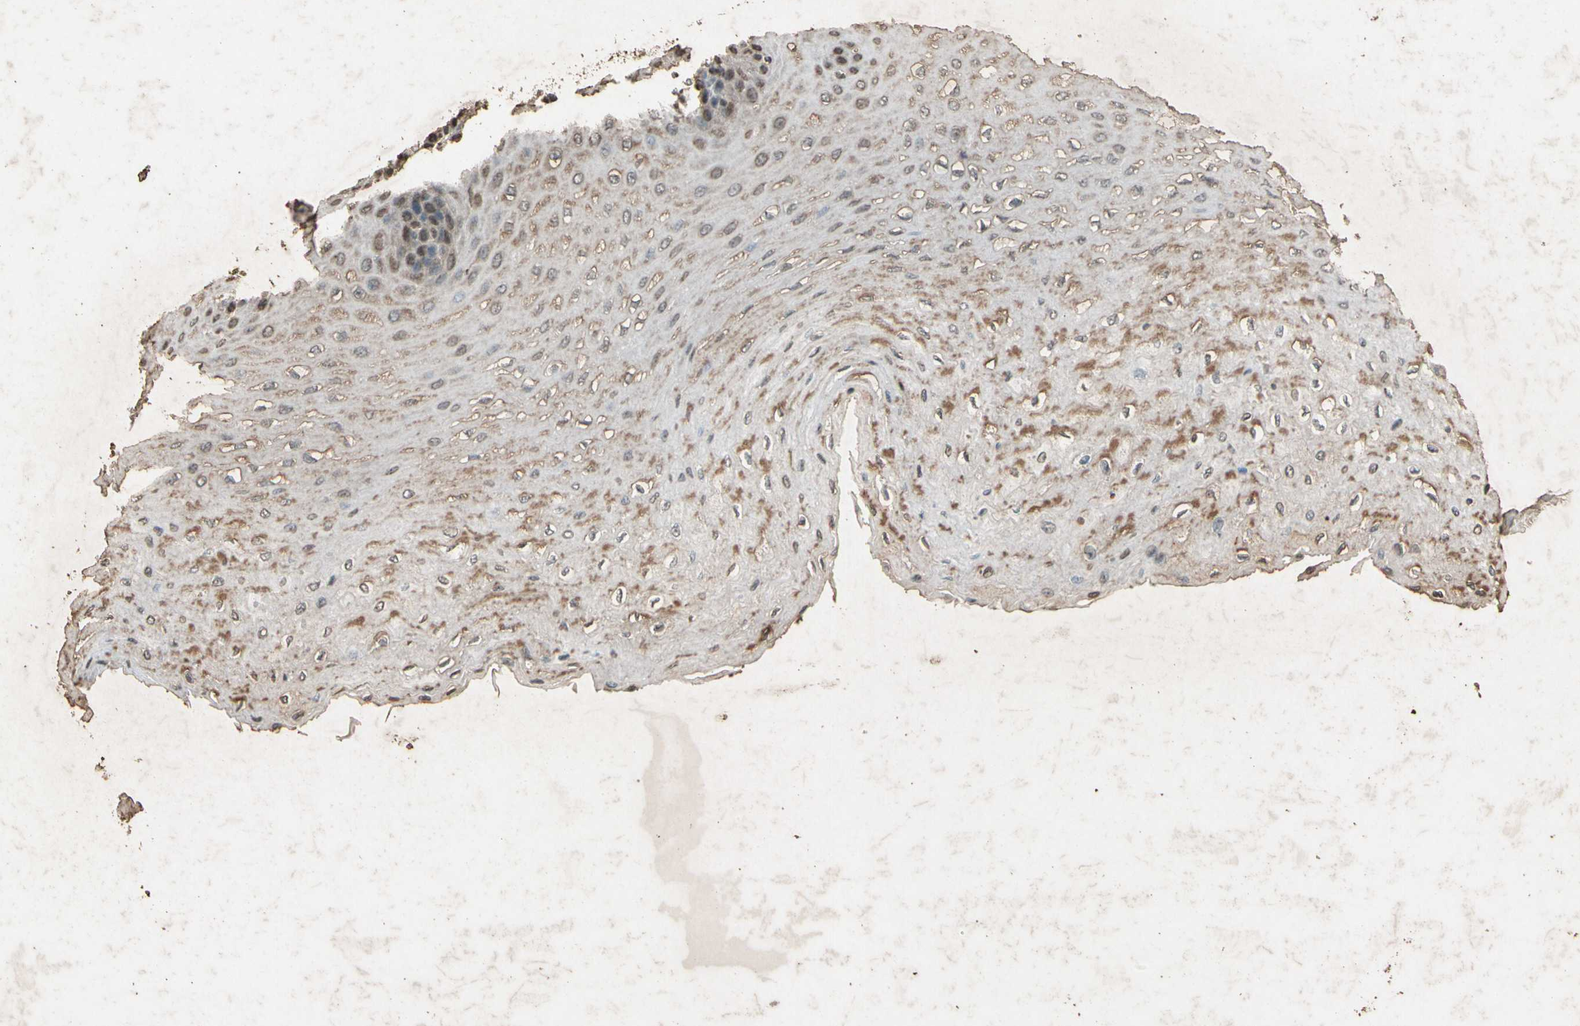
{"staining": {"intensity": "weak", "quantity": "25%-75%", "location": "cytoplasmic/membranous"}, "tissue": "esophagus", "cell_type": "Squamous epithelial cells", "image_type": "normal", "snomed": [{"axis": "morphology", "description": "Normal tissue, NOS"}, {"axis": "topography", "description": "Esophagus"}], "caption": "Immunohistochemical staining of normal esophagus shows low levels of weak cytoplasmic/membranous staining in about 25%-75% of squamous epithelial cells.", "gene": "GC", "patient": {"sex": "female", "age": 72}}